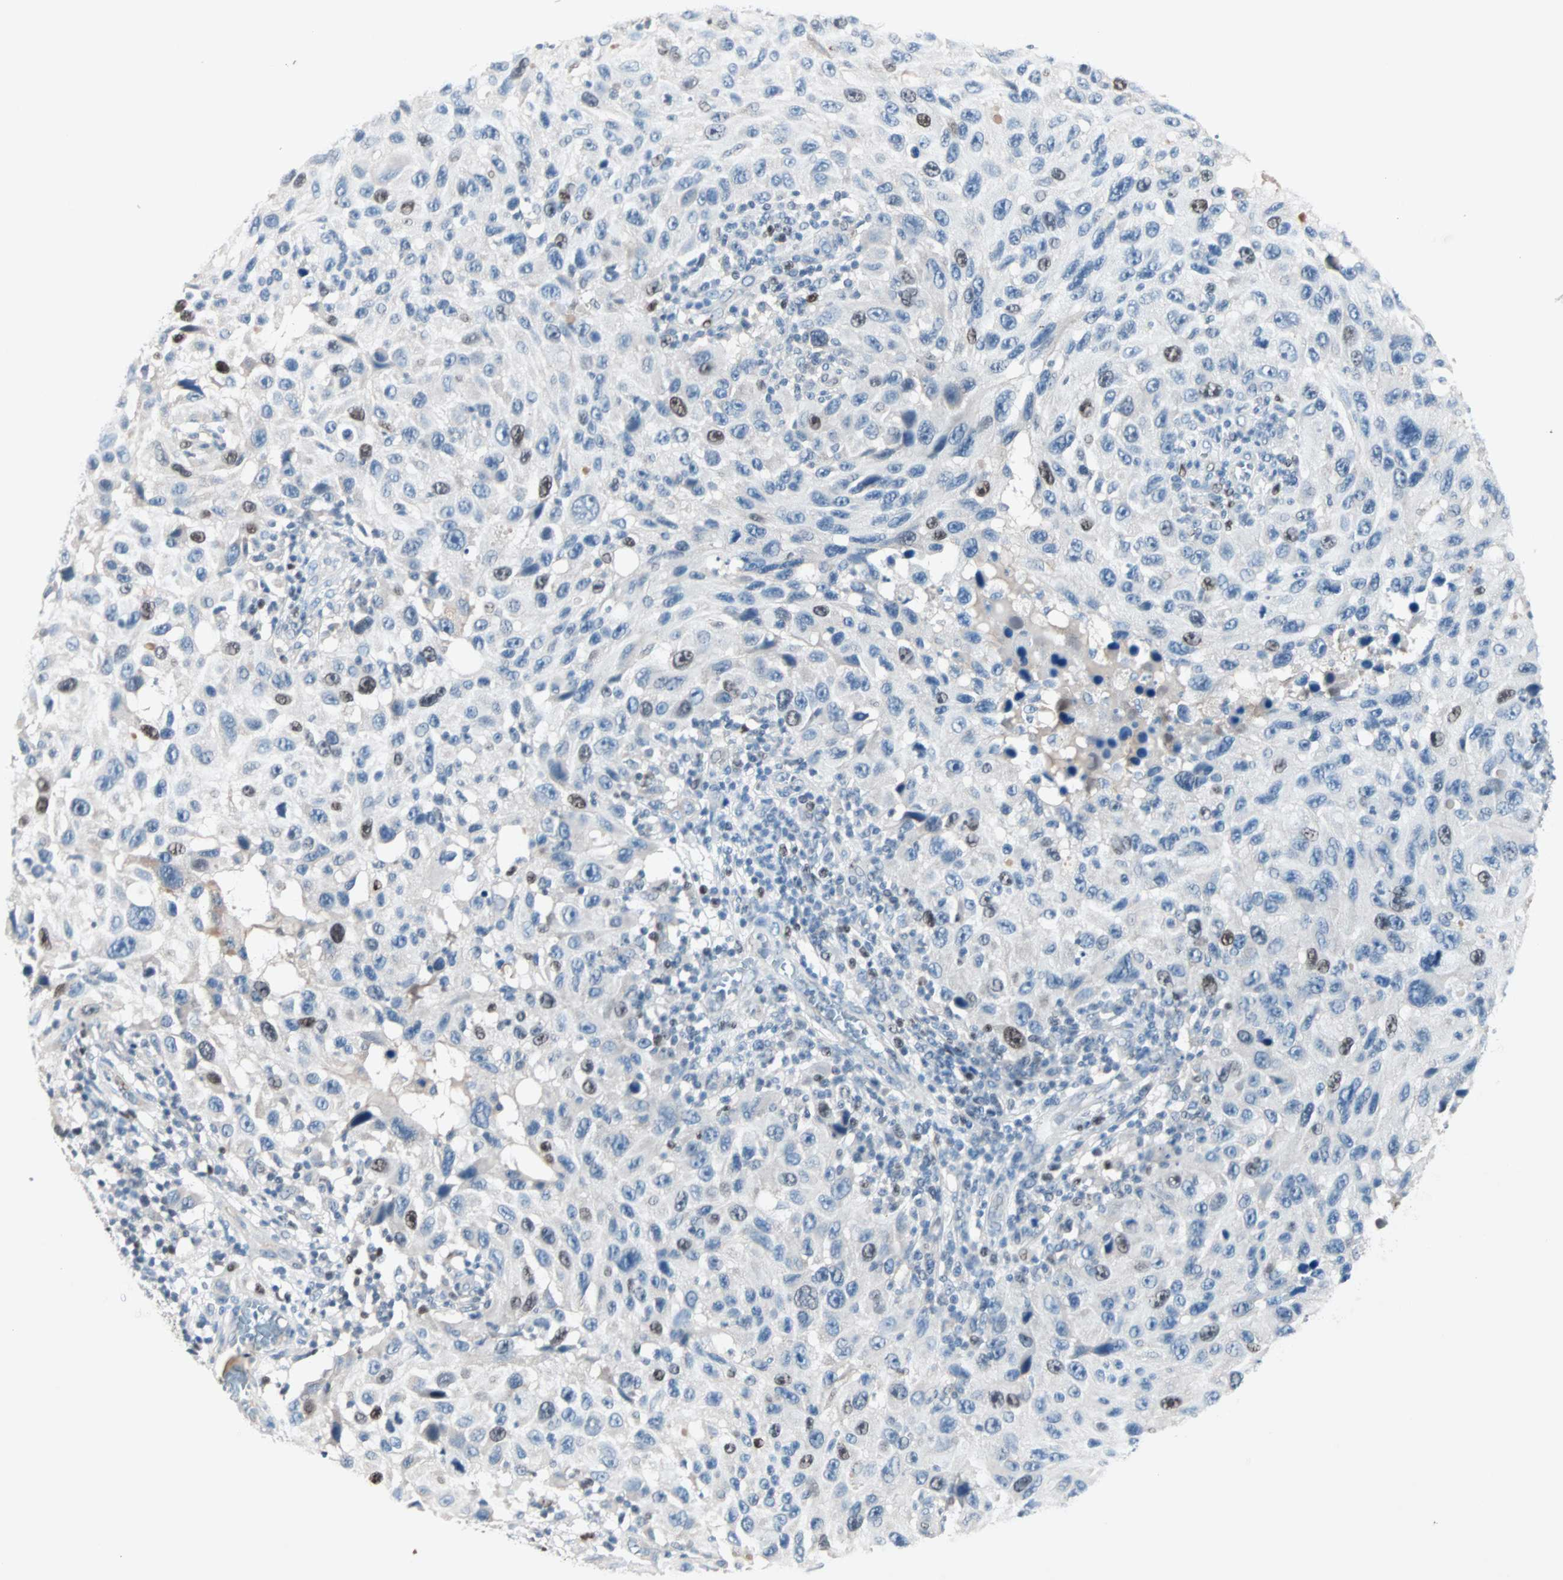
{"staining": {"intensity": "moderate", "quantity": "<25%", "location": "nuclear"}, "tissue": "melanoma", "cell_type": "Tumor cells", "image_type": "cancer", "snomed": [{"axis": "morphology", "description": "Malignant melanoma, NOS"}, {"axis": "topography", "description": "Skin"}], "caption": "Immunohistochemistry of human melanoma shows low levels of moderate nuclear expression in about <25% of tumor cells. The staining is performed using DAB brown chromogen to label protein expression. The nuclei are counter-stained blue using hematoxylin.", "gene": "CCNE2", "patient": {"sex": "male", "age": 53}}